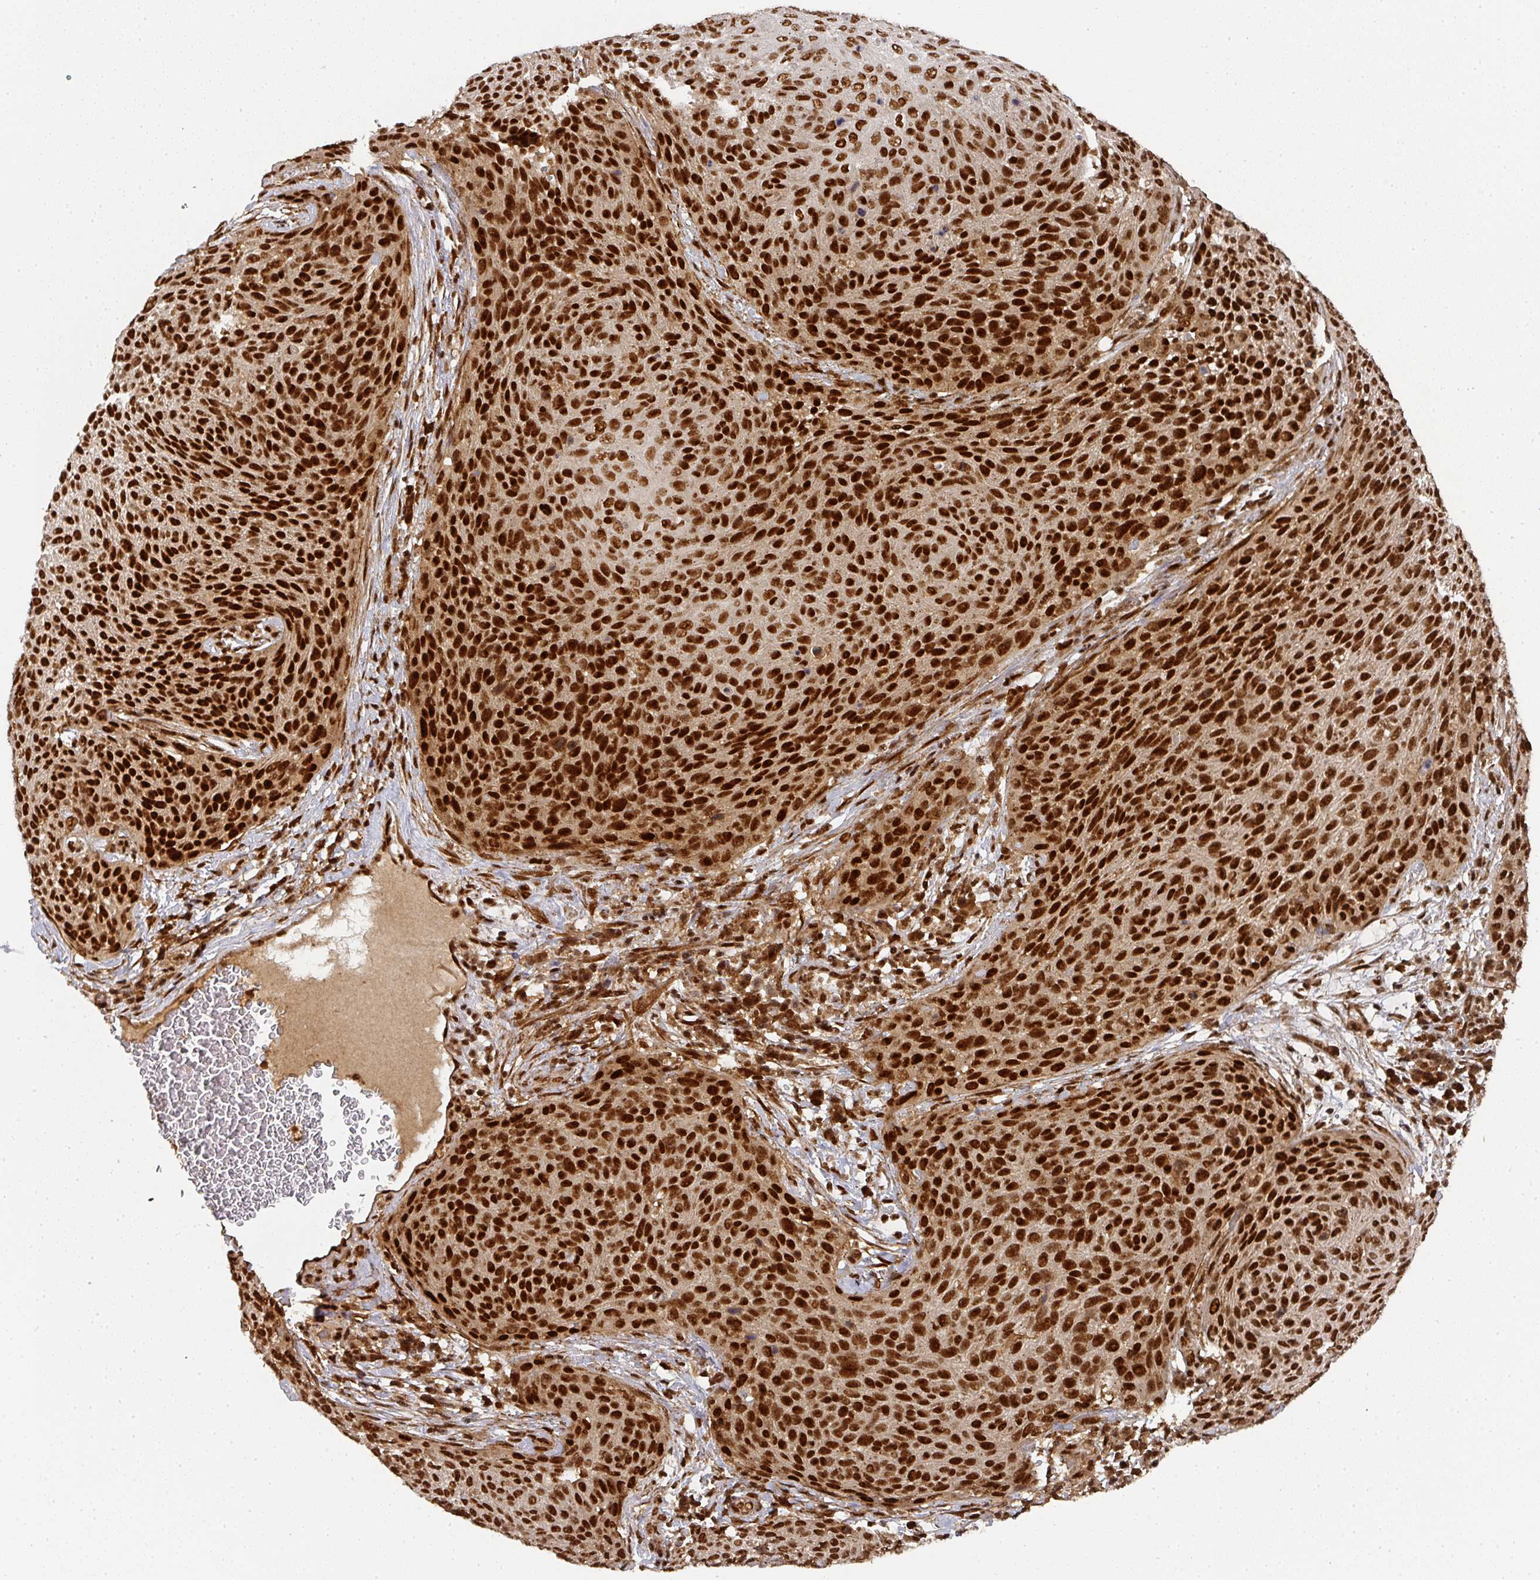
{"staining": {"intensity": "strong", "quantity": ">75%", "location": "nuclear"}, "tissue": "cervical cancer", "cell_type": "Tumor cells", "image_type": "cancer", "snomed": [{"axis": "morphology", "description": "Squamous cell carcinoma, NOS"}, {"axis": "topography", "description": "Cervix"}], "caption": "Protein expression by immunohistochemistry (IHC) reveals strong nuclear positivity in about >75% of tumor cells in cervical cancer (squamous cell carcinoma).", "gene": "DIDO1", "patient": {"sex": "female", "age": 31}}